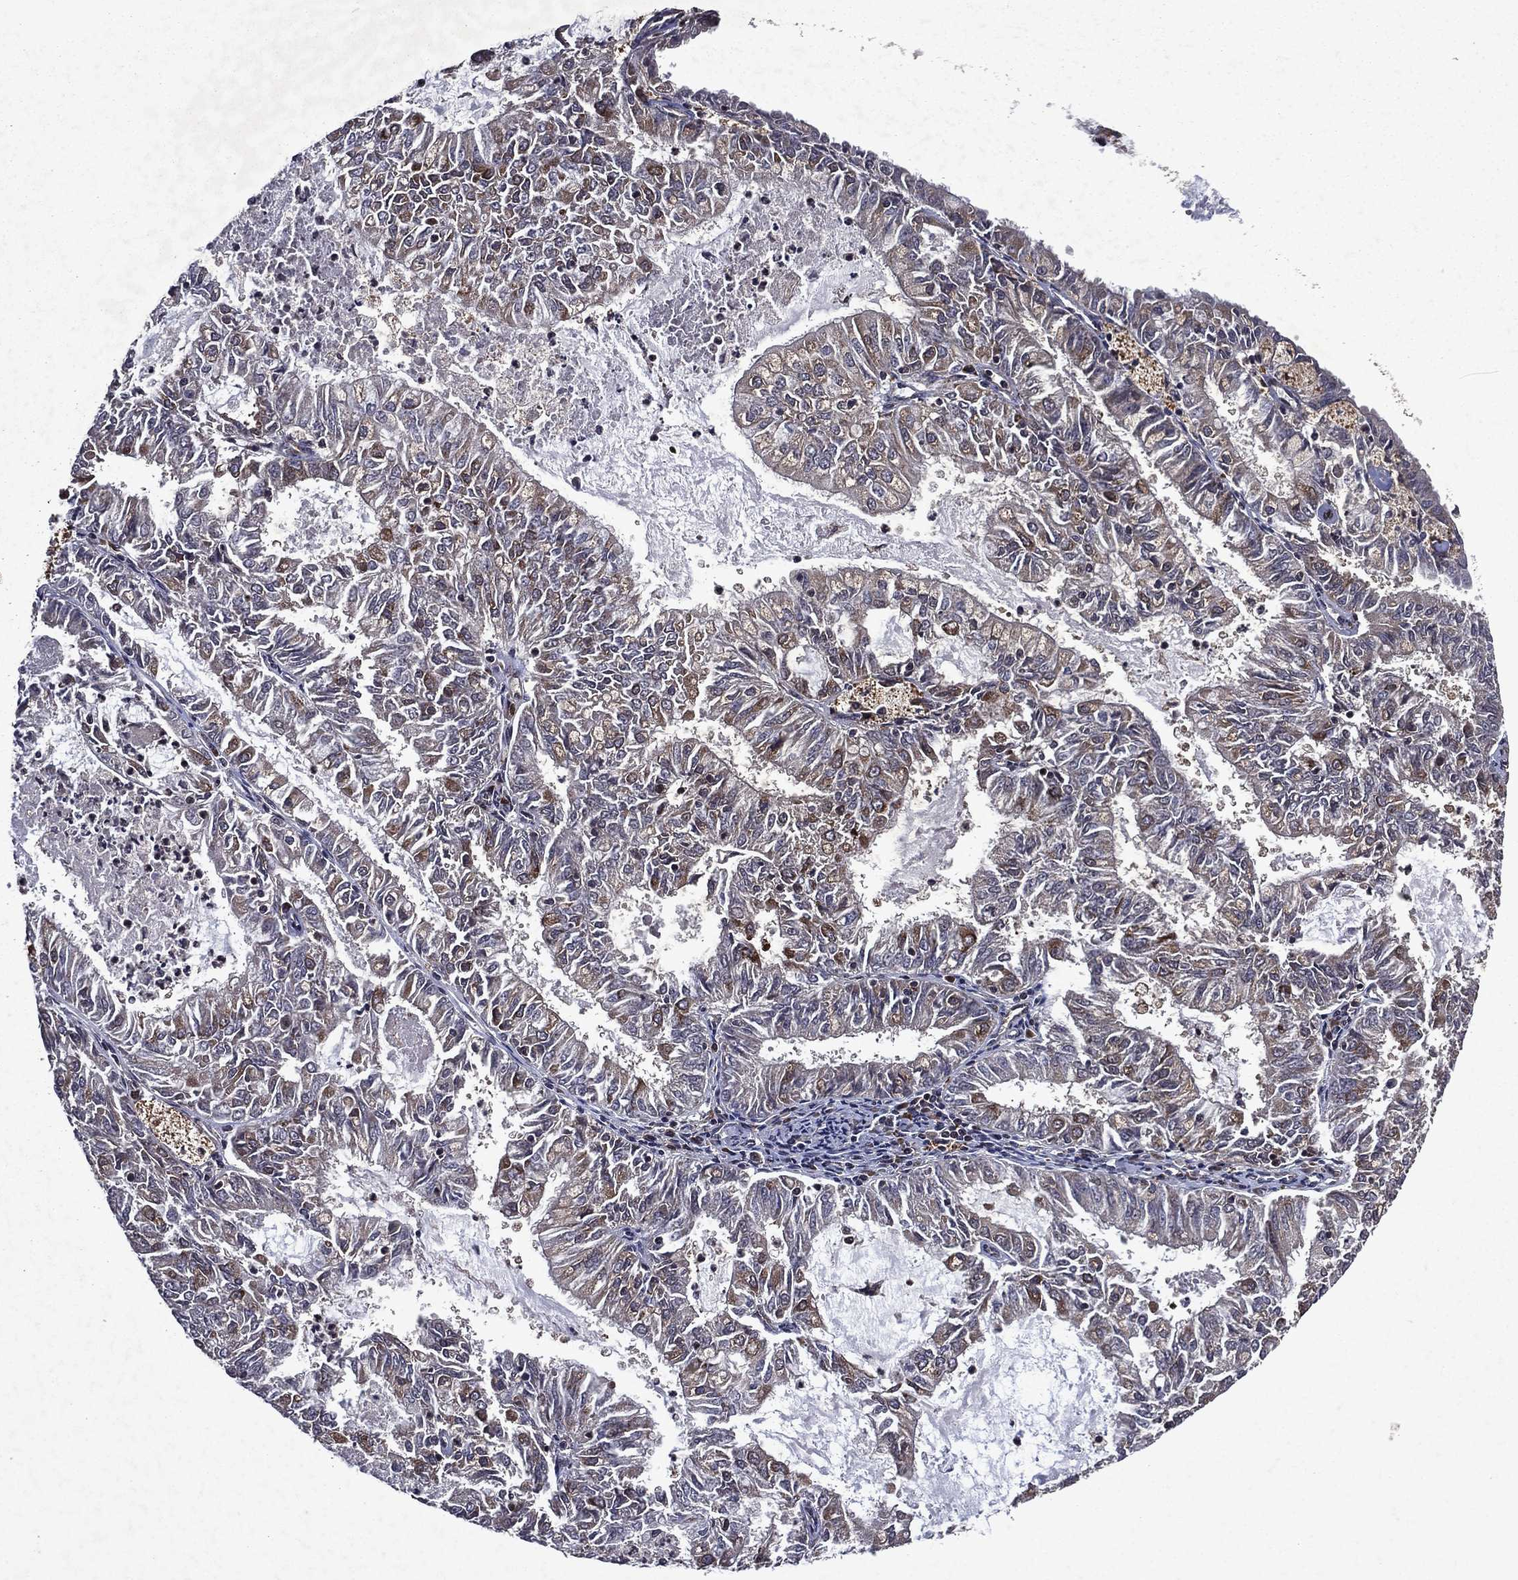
{"staining": {"intensity": "negative", "quantity": "none", "location": "none"}, "tissue": "endometrial cancer", "cell_type": "Tumor cells", "image_type": "cancer", "snomed": [{"axis": "morphology", "description": "Adenocarcinoma, NOS"}, {"axis": "topography", "description": "Endometrium"}], "caption": "The photomicrograph reveals no significant positivity in tumor cells of adenocarcinoma (endometrial).", "gene": "EIF2B4", "patient": {"sex": "female", "age": 57}}